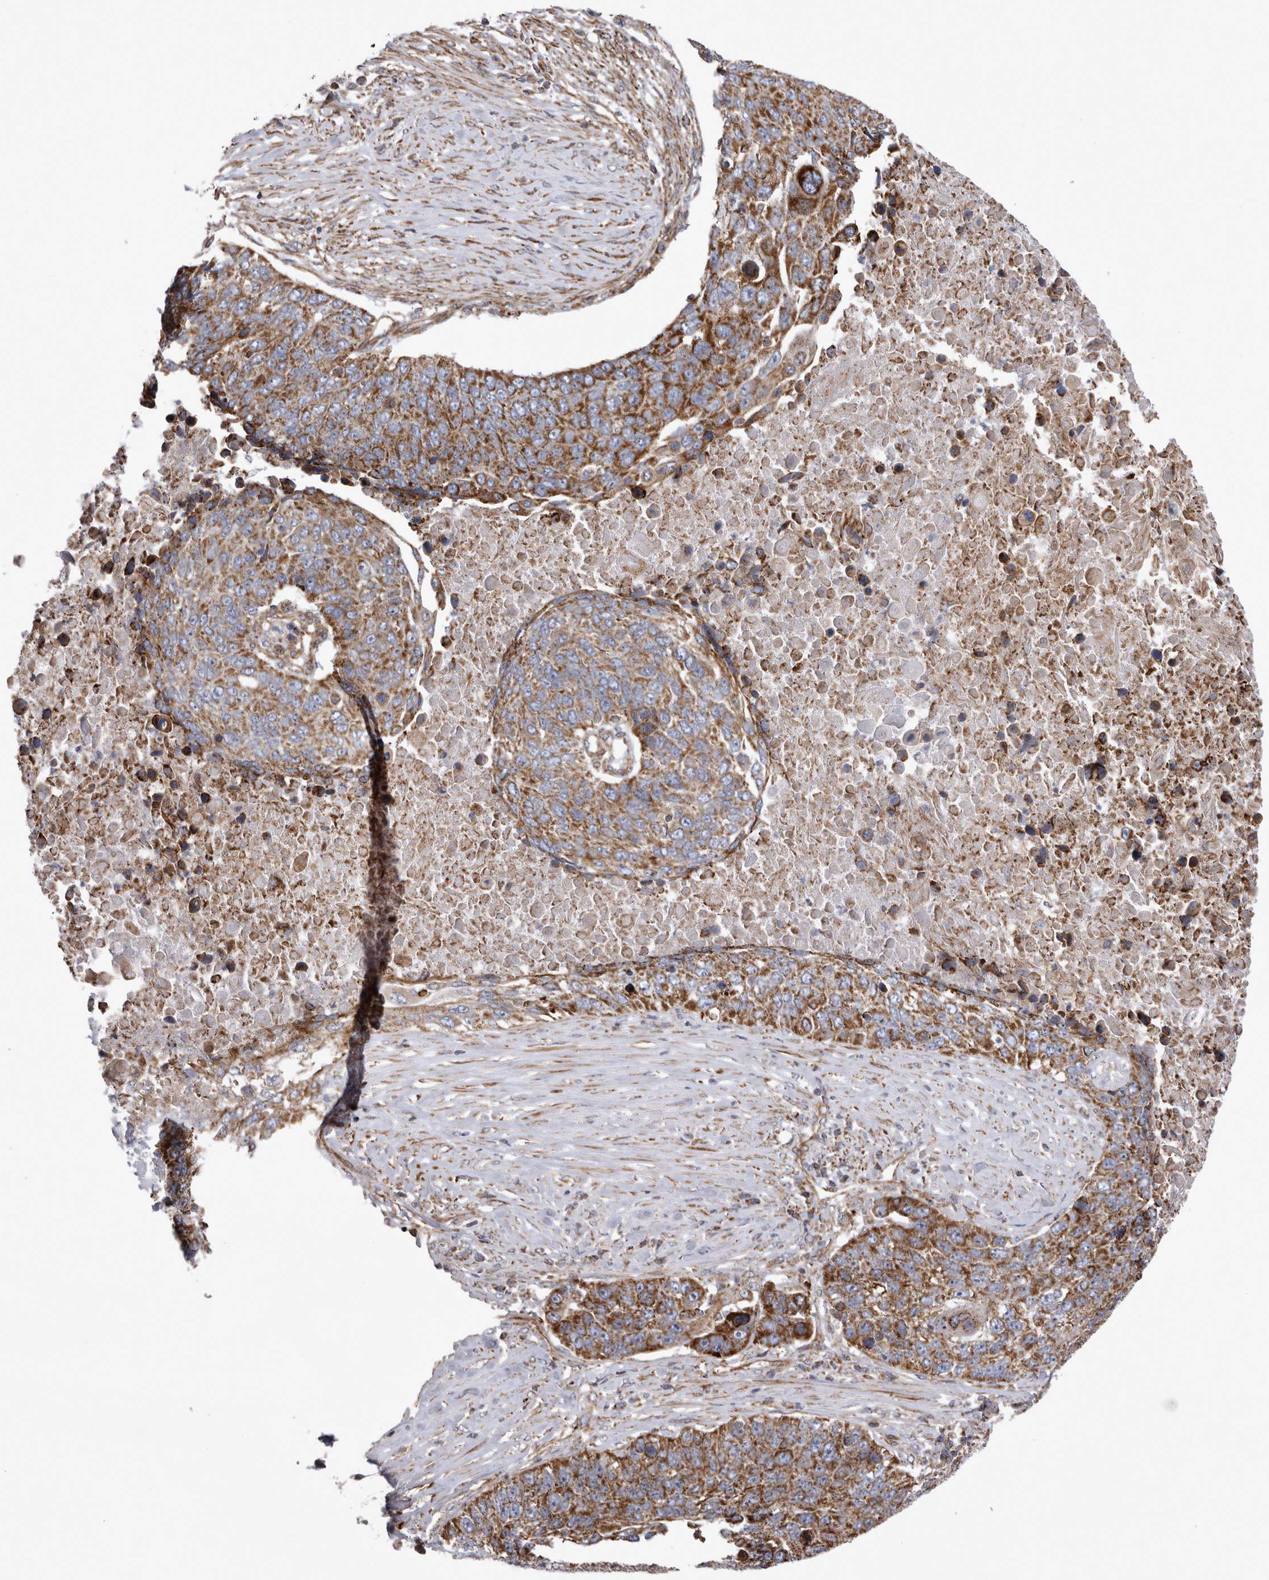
{"staining": {"intensity": "strong", "quantity": ">75%", "location": "cytoplasmic/membranous"}, "tissue": "lung cancer", "cell_type": "Tumor cells", "image_type": "cancer", "snomed": [{"axis": "morphology", "description": "Squamous cell carcinoma, NOS"}, {"axis": "topography", "description": "Lung"}], "caption": "Immunohistochemistry histopathology image of lung cancer (squamous cell carcinoma) stained for a protein (brown), which exhibits high levels of strong cytoplasmic/membranous staining in about >75% of tumor cells.", "gene": "TSPOAP1", "patient": {"sex": "male", "age": 66}}